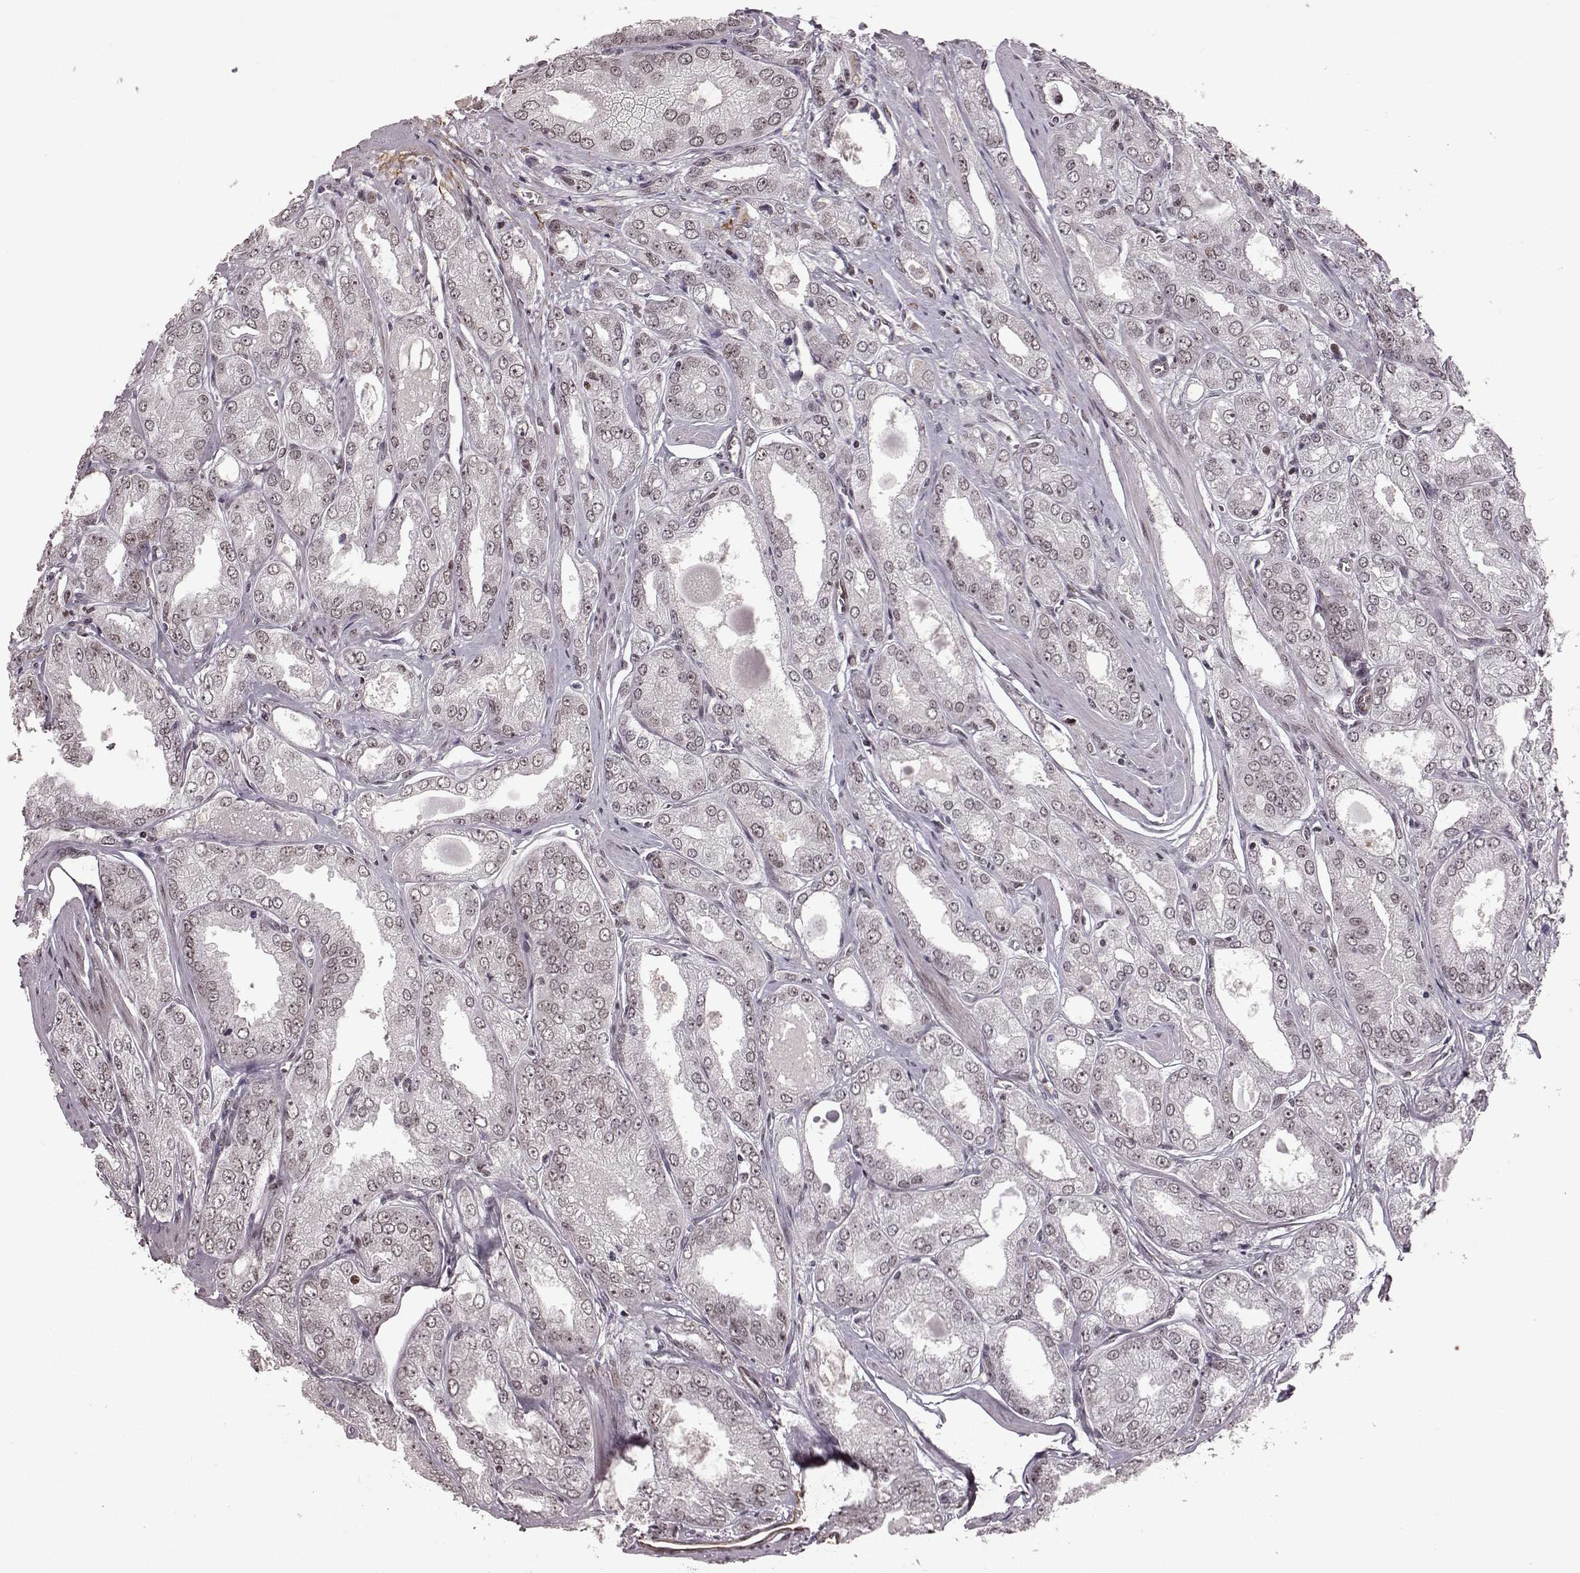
{"staining": {"intensity": "weak", "quantity": "25%-75%", "location": "nuclear"}, "tissue": "prostate cancer", "cell_type": "Tumor cells", "image_type": "cancer", "snomed": [{"axis": "morphology", "description": "Adenocarcinoma, NOS"}, {"axis": "morphology", "description": "Adenocarcinoma, High grade"}, {"axis": "topography", "description": "Prostate"}], "caption": "This is an image of immunohistochemistry staining of adenocarcinoma (prostate), which shows weak positivity in the nuclear of tumor cells.", "gene": "RRAGD", "patient": {"sex": "male", "age": 70}}